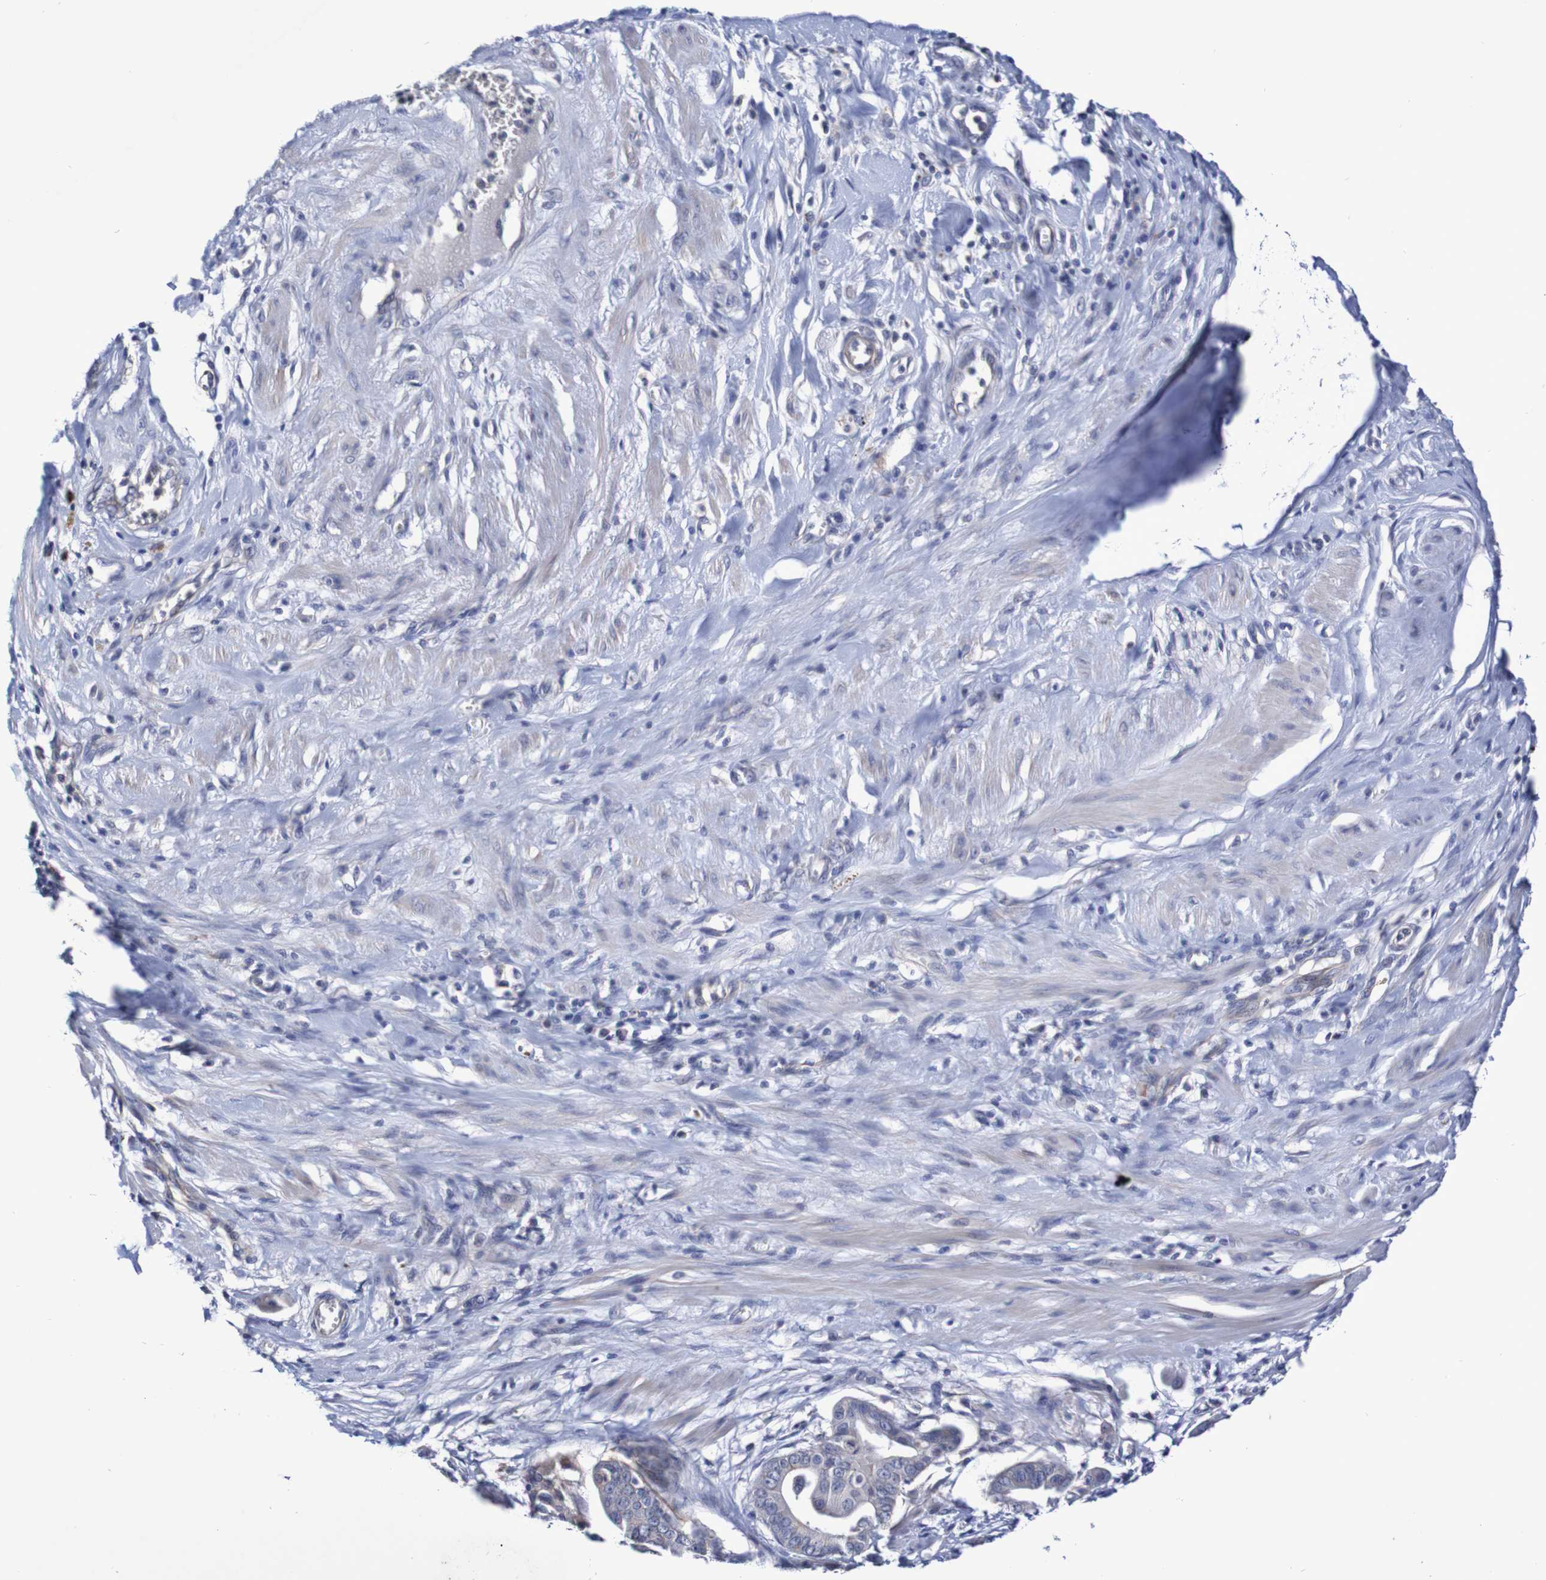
{"staining": {"intensity": "weak", "quantity": "<25%", "location": "cytoplasmic/membranous"}, "tissue": "pancreatic cancer", "cell_type": "Tumor cells", "image_type": "cancer", "snomed": [{"axis": "morphology", "description": "Adenocarcinoma, NOS"}, {"axis": "topography", "description": "Pancreas"}], "caption": "A high-resolution micrograph shows immunohistochemistry staining of pancreatic cancer, which demonstrates no significant staining in tumor cells.", "gene": "ACVR1C", "patient": {"sex": "female", "age": 75}}